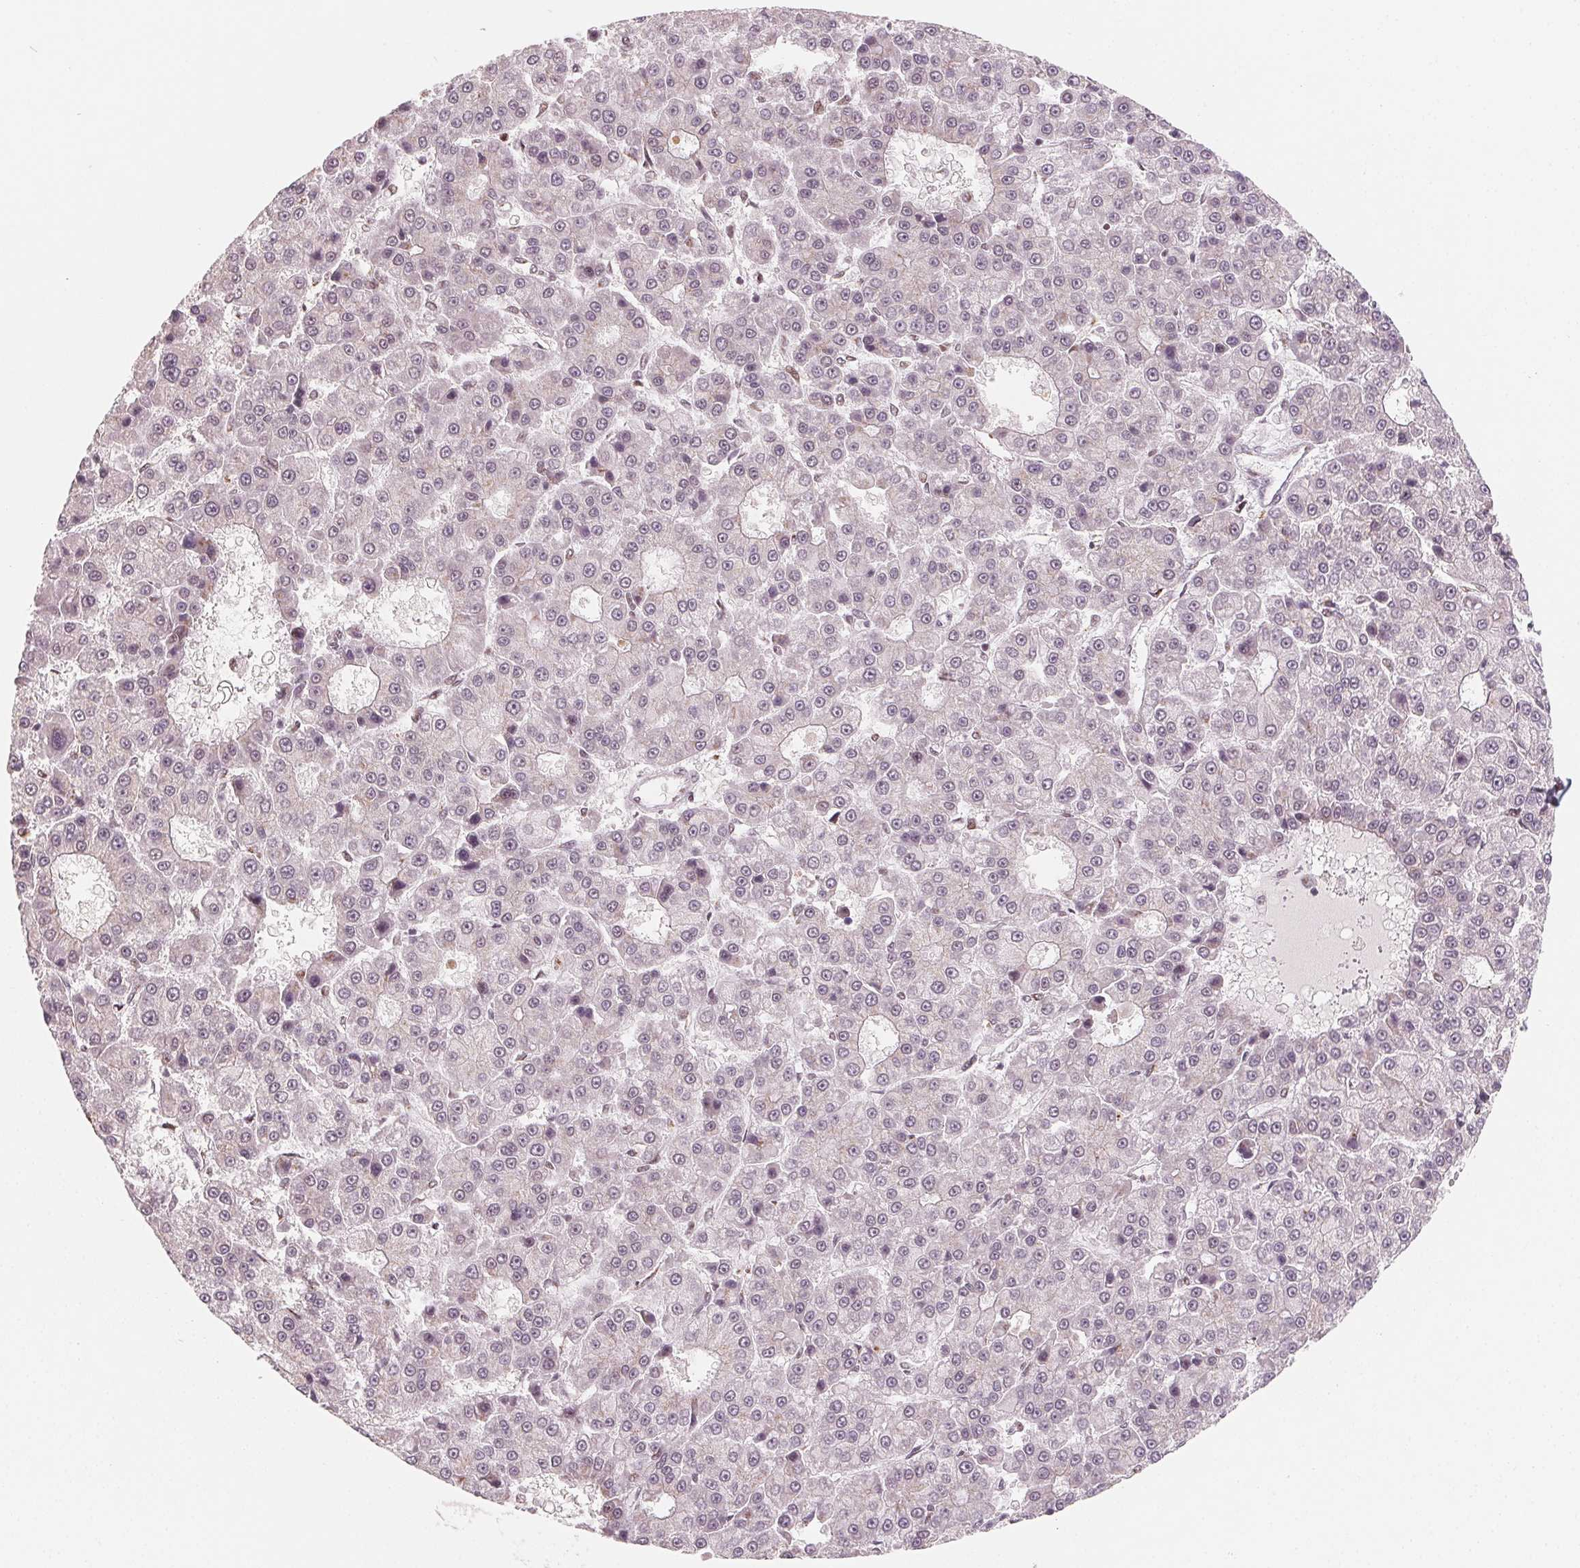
{"staining": {"intensity": "negative", "quantity": "none", "location": "none"}, "tissue": "liver cancer", "cell_type": "Tumor cells", "image_type": "cancer", "snomed": [{"axis": "morphology", "description": "Carcinoma, Hepatocellular, NOS"}, {"axis": "topography", "description": "Liver"}], "caption": "The photomicrograph displays no staining of tumor cells in liver cancer.", "gene": "TOPORS", "patient": {"sex": "male", "age": 70}}